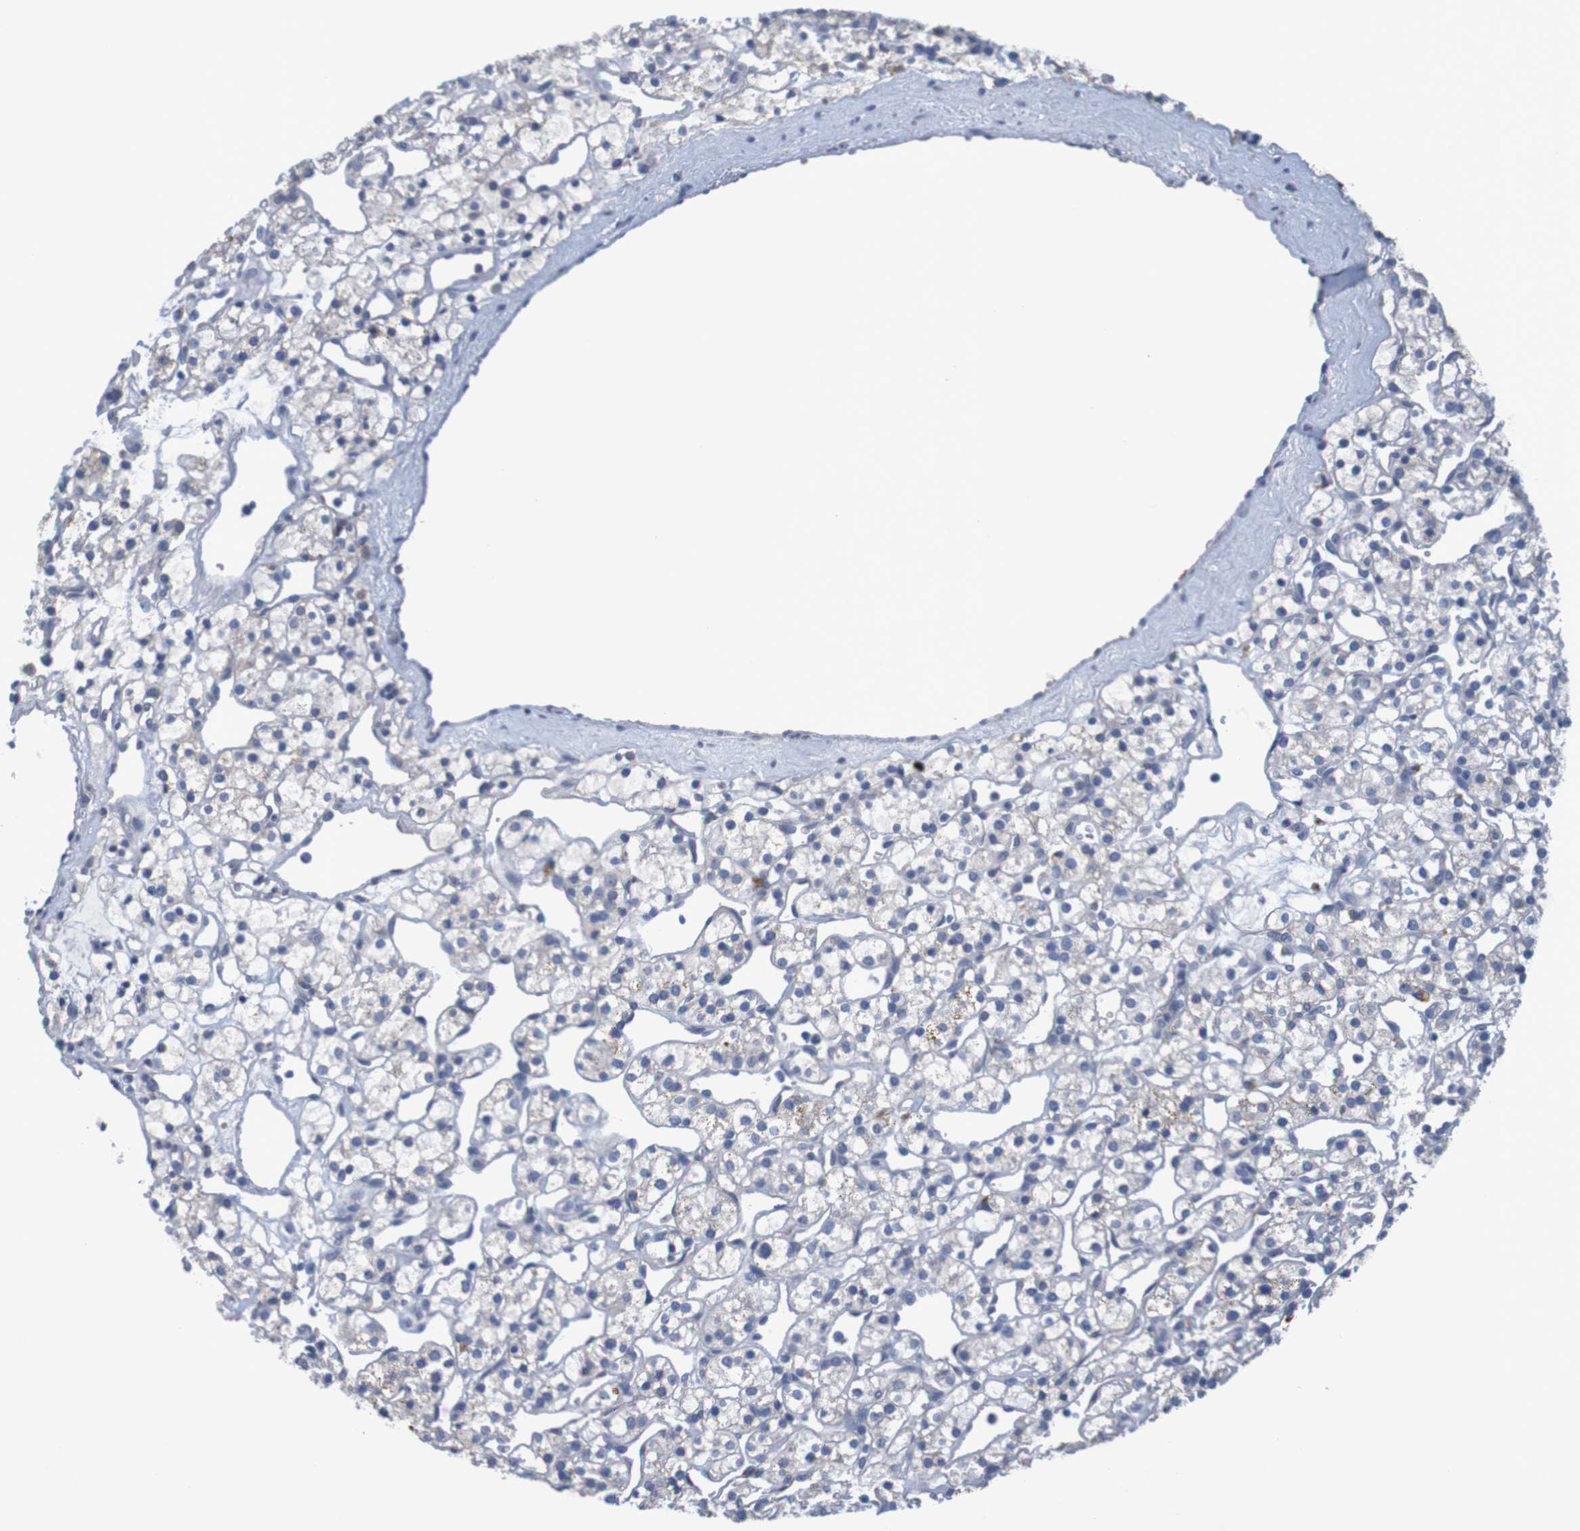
{"staining": {"intensity": "negative", "quantity": "none", "location": "none"}, "tissue": "renal cancer", "cell_type": "Tumor cells", "image_type": "cancer", "snomed": [{"axis": "morphology", "description": "Adenocarcinoma, NOS"}, {"axis": "topography", "description": "Kidney"}], "caption": "DAB immunohistochemical staining of human renal cancer (adenocarcinoma) exhibits no significant expression in tumor cells.", "gene": "LTA", "patient": {"sex": "female", "age": 60}}